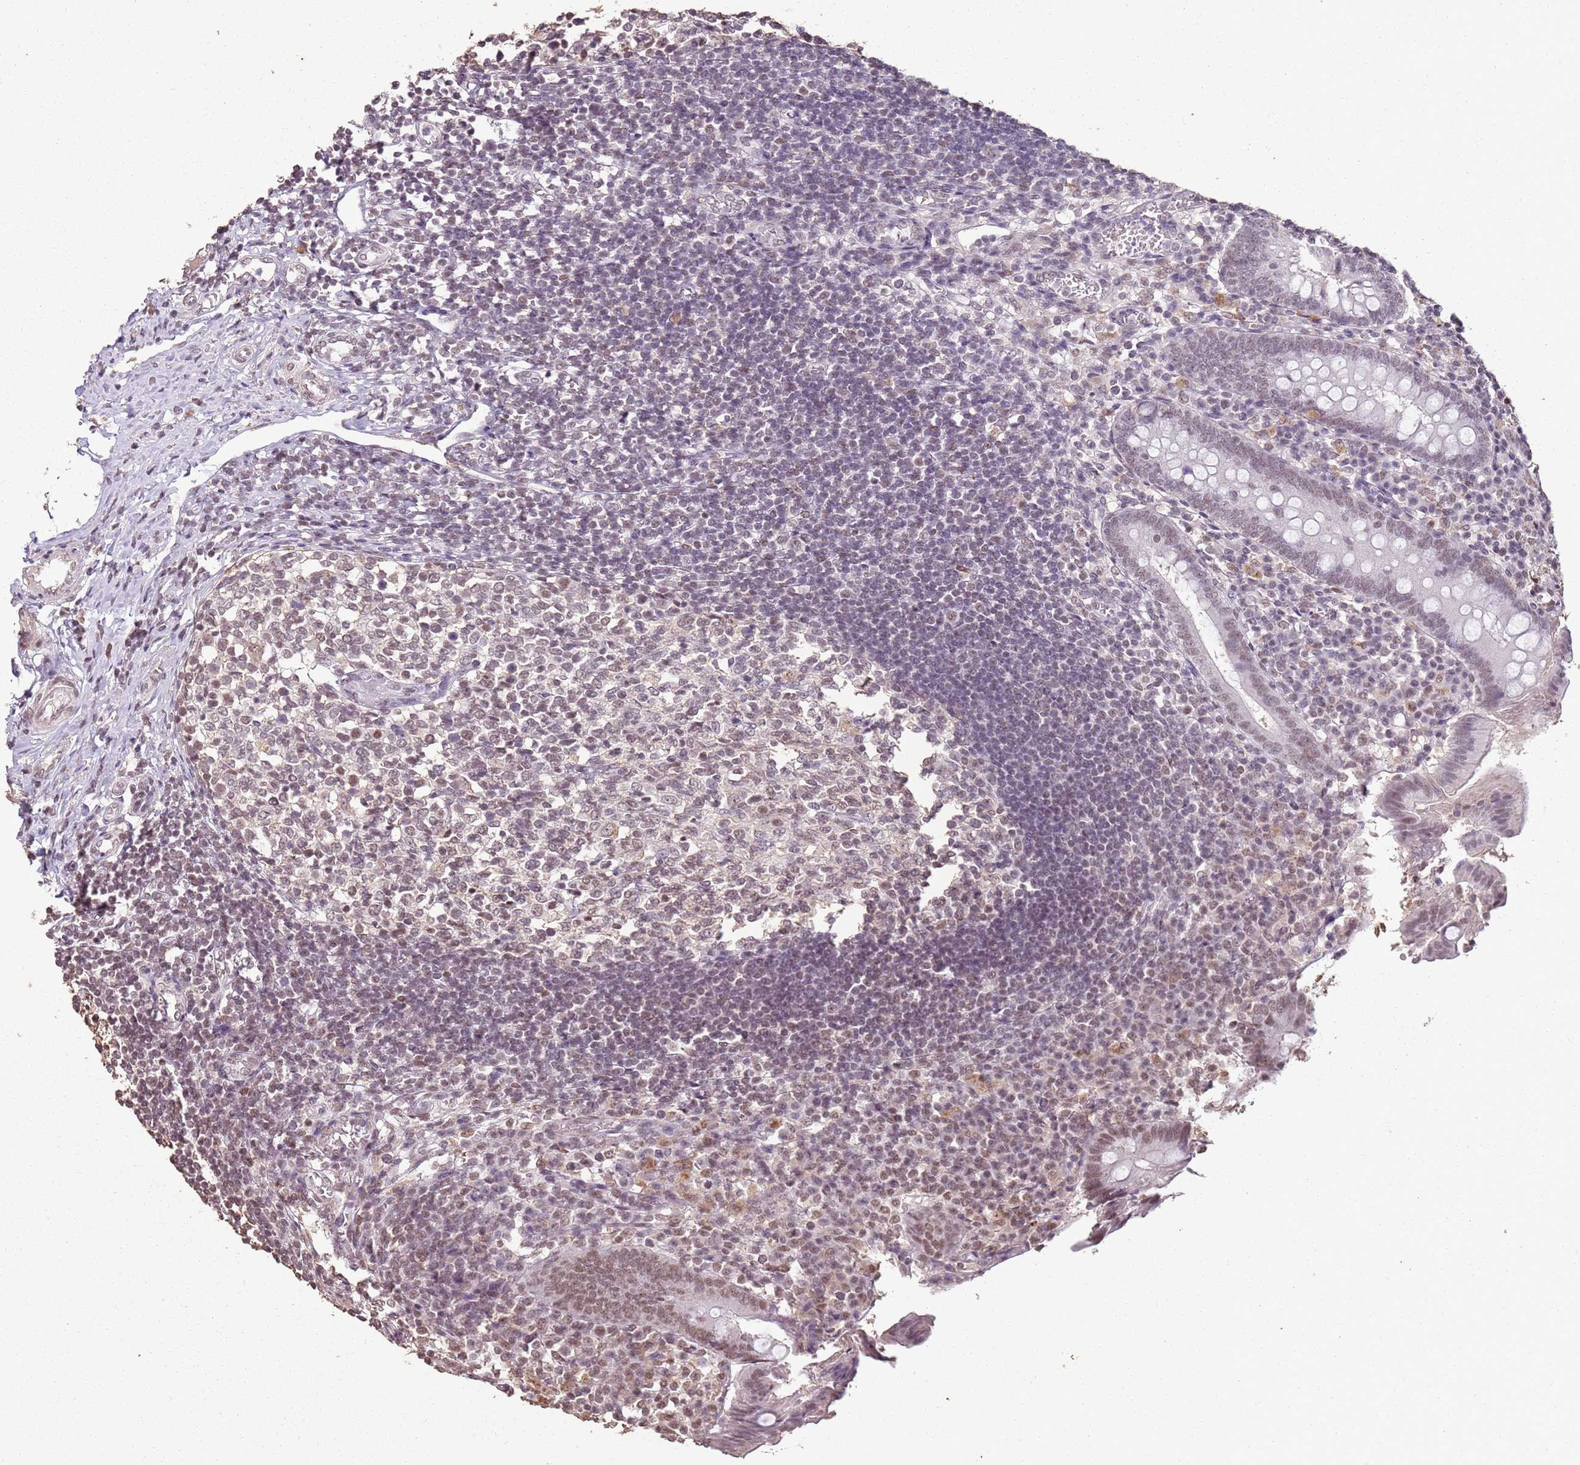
{"staining": {"intensity": "moderate", "quantity": ">75%", "location": "nuclear"}, "tissue": "appendix", "cell_type": "Glandular cells", "image_type": "normal", "snomed": [{"axis": "morphology", "description": "Normal tissue, NOS"}, {"axis": "topography", "description": "Appendix"}], "caption": "A brown stain shows moderate nuclear expression of a protein in glandular cells of benign human appendix.", "gene": "ARL14EP", "patient": {"sex": "female", "age": 17}}